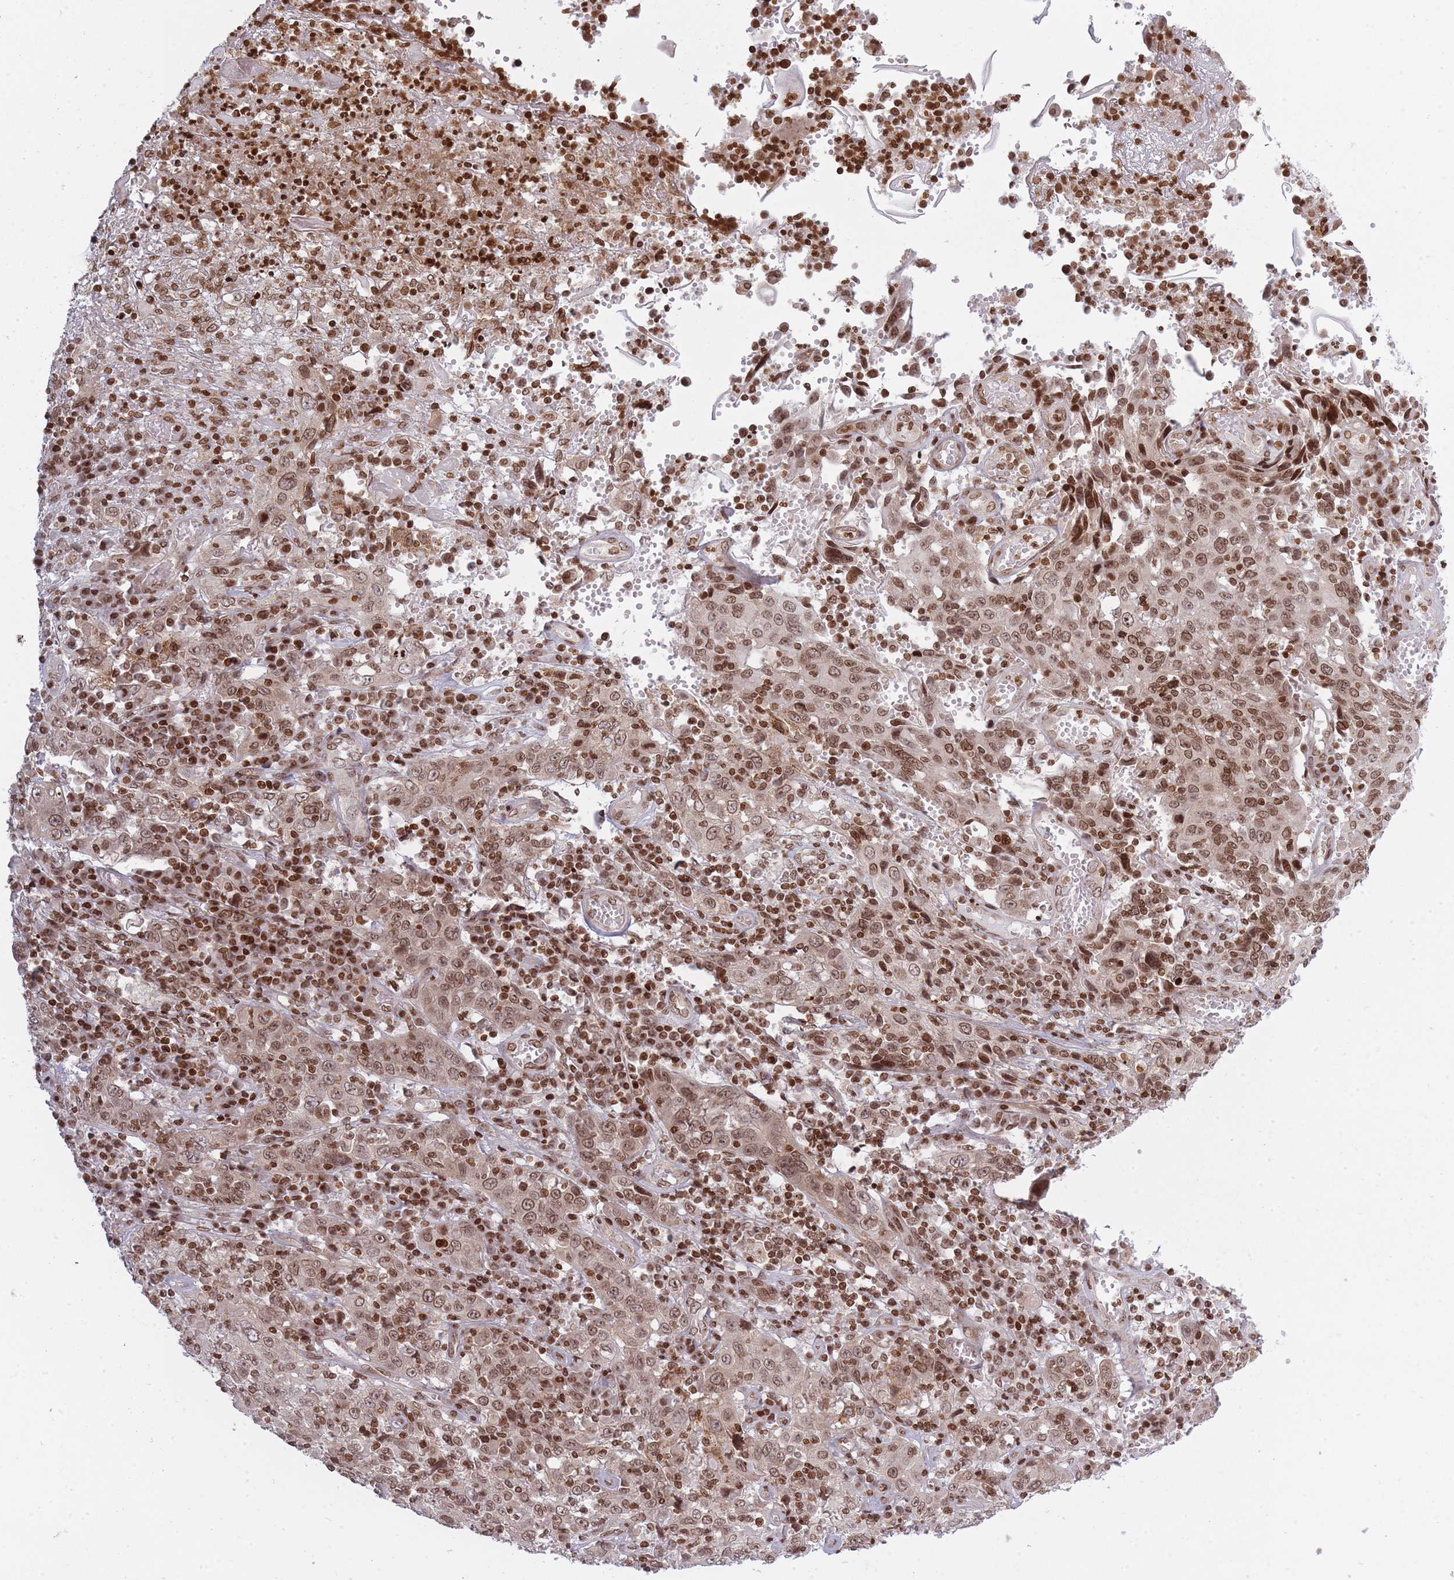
{"staining": {"intensity": "moderate", "quantity": ">75%", "location": "nuclear"}, "tissue": "cervical cancer", "cell_type": "Tumor cells", "image_type": "cancer", "snomed": [{"axis": "morphology", "description": "Squamous cell carcinoma, NOS"}, {"axis": "topography", "description": "Cervix"}], "caption": "Protein expression by immunohistochemistry (IHC) shows moderate nuclear expression in about >75% of tumor cells in cervical cancer (squamous cell carcinoma).", "gene": "TMC6", "patient": {"sex": "female", "age": 46}}